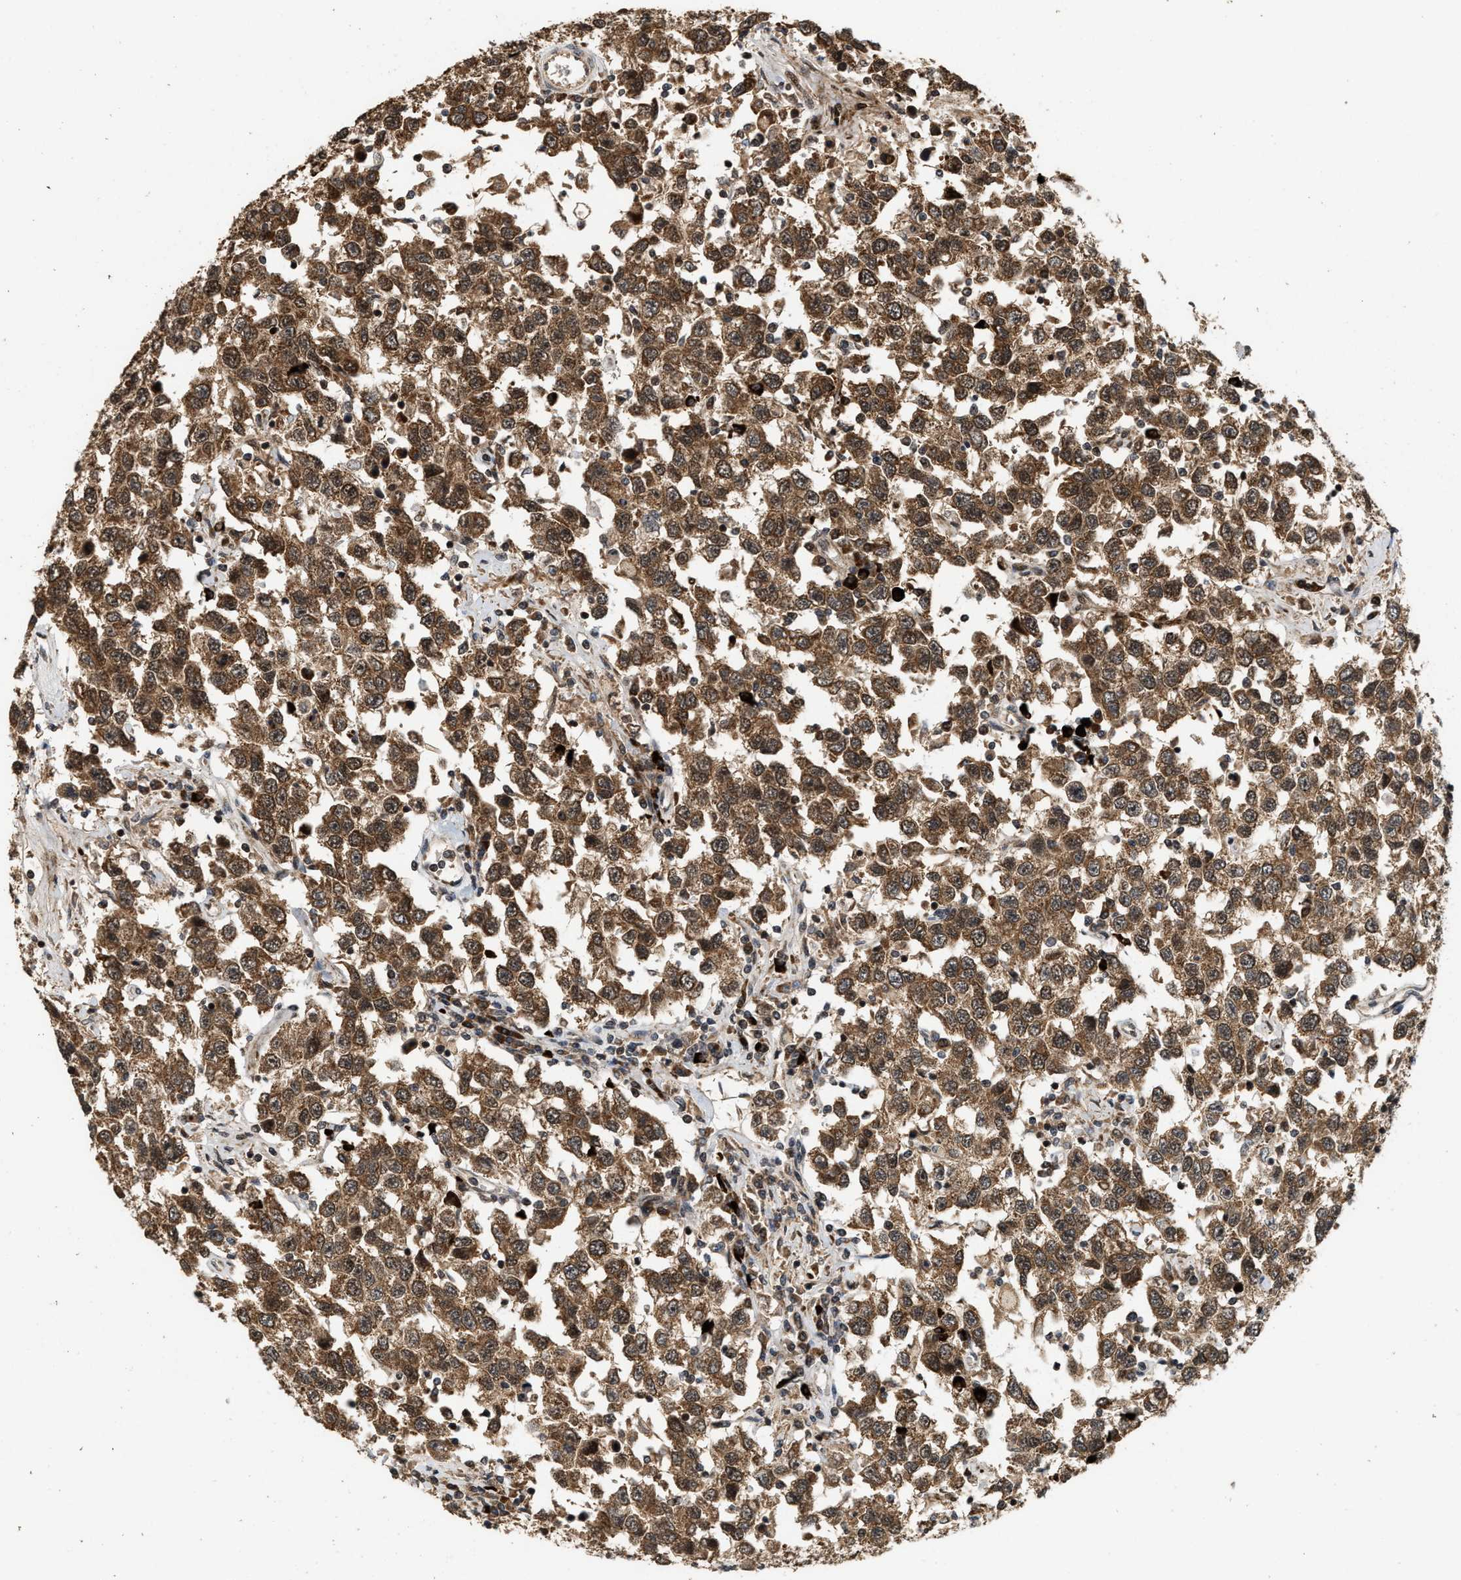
{"staining": {"intensity": "moderate", "quantity": ">75%", "location": "cytoplasmic/membranous,nuclear"}, "tissue": "testis cancer", "cell_type": "Tumor cells", "image_type": "cancer", "snomed": [{"axis": "morphology", "description": "Seminoma, NOS"}, {"axis": "topography", "description": "Testis"}], "caption": "High-power microscopy captured an immunohistochemistry (IHC) micrograph of testis seminoma, revealing moderate cytoplasmic/membranous and nuclear expression in about >75% of tumor cells.", "gene": "ELP2", "patient": {"sex": "male", "age": 41}}